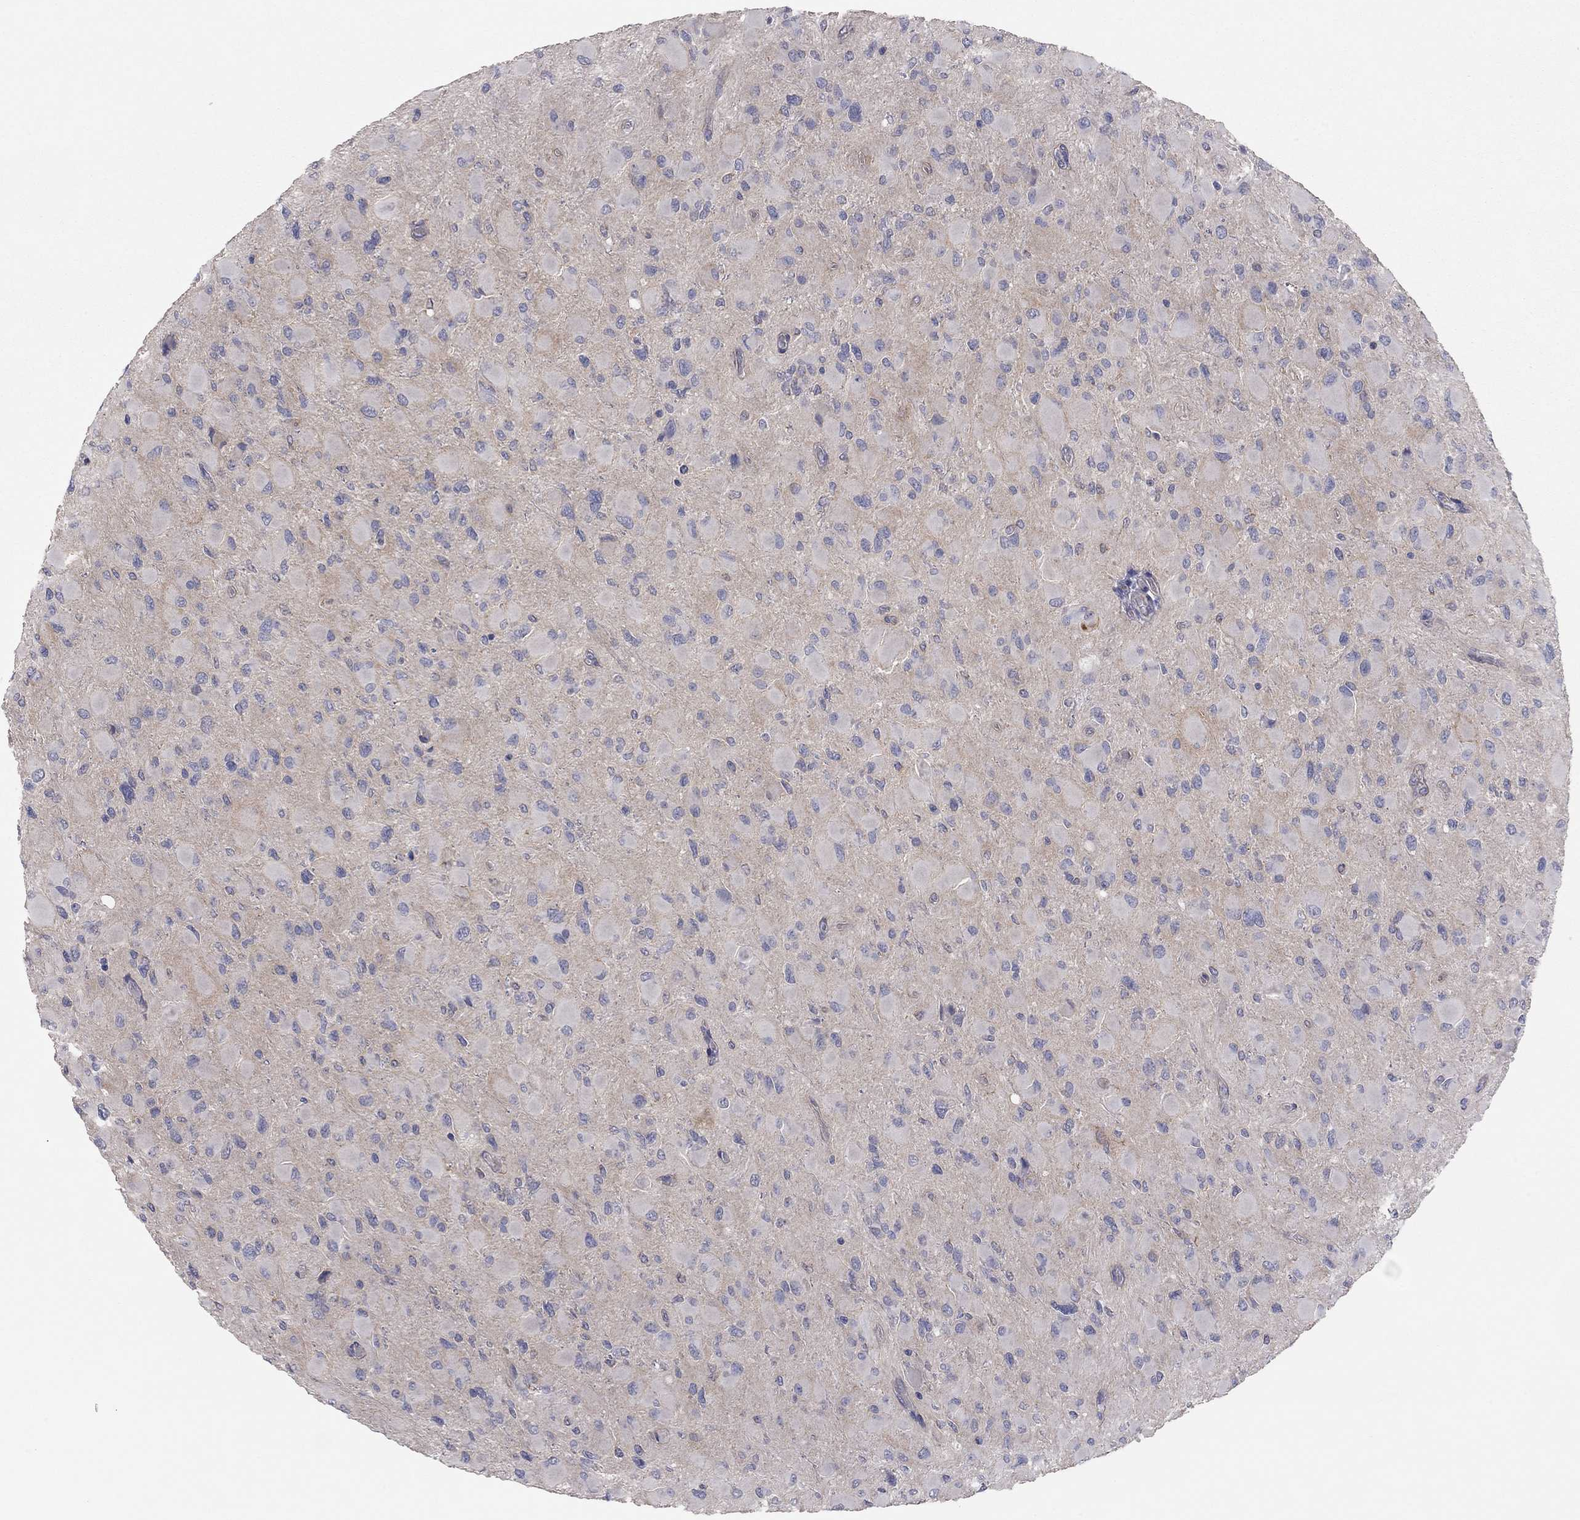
{"staining": {"intensity": "negative", "quantity": "none", "location": "none"}, "tissue": "glioma", "cell_type": "Tumor cells", "image_type": "cancer", "snomed": [{"axis": "morphology", "description": "Glioma, malignant, High grade"}, {"axis": "topography", "description": "Cerebral cortex"}], "caption": "The immunohistochemistry image has no significant staining in tumor cells of glioma tissue.", "gene": "KCNB1", "patient": {"sex": "female", "age": 36}}